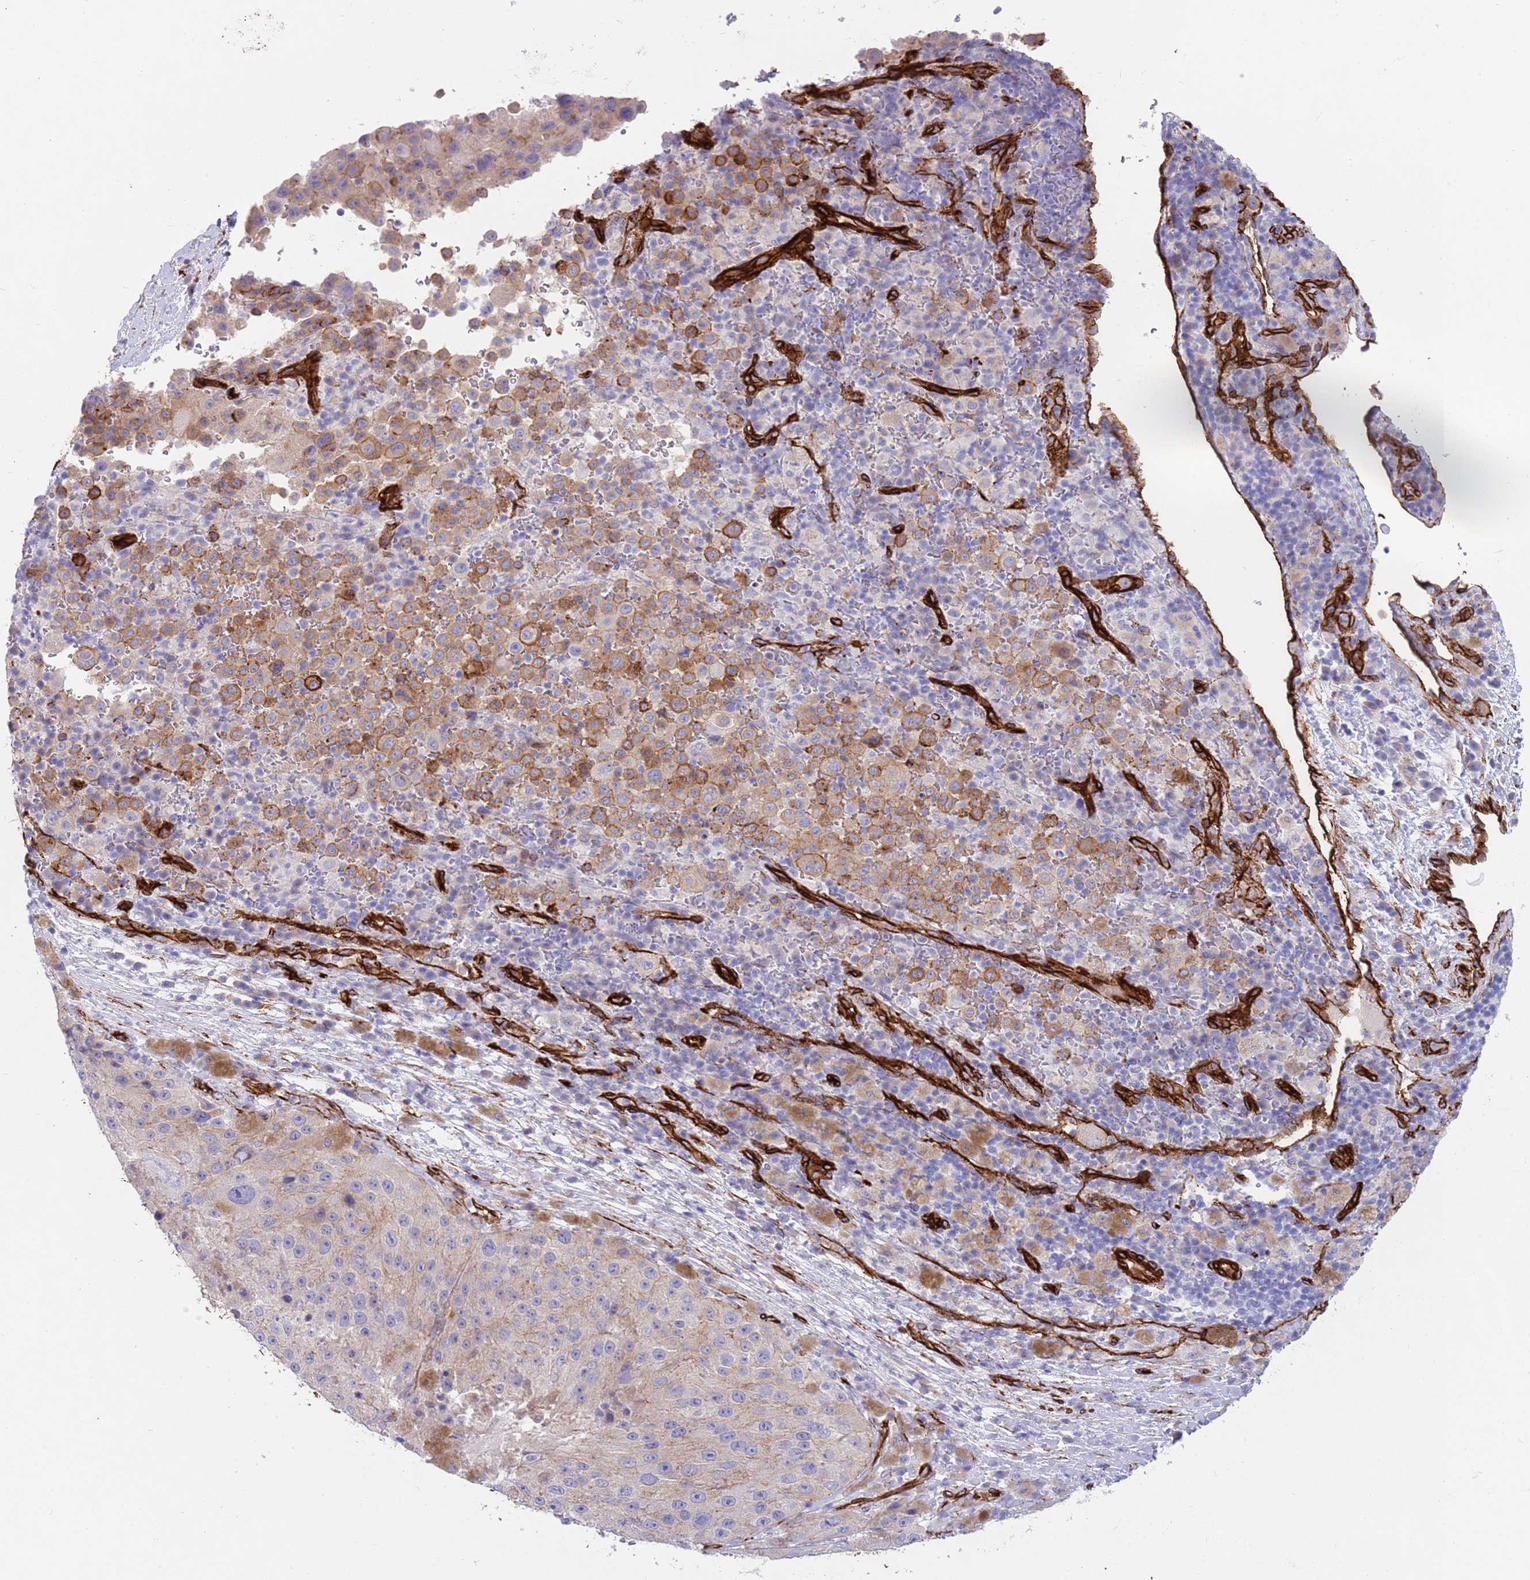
{"staining": {"intensity": "moderate", "quantity": "25%-75%", "location": "cytoplasmic/membranous"}, "tissue": "melanoma", "cell_type": "Tumor cells", "image_type": "cancer", "snomed": [{"axis": "morphology", "description": "Malignant melanoma, Metastatic site"}, {"axis": "topography", "description": "Lymph node"}], "caption": "The photomicrograph exhibits a brown stain indicating the presence of a protein in the cytoplasmic/membranous of tumor cells in malignant melanoma (metastatic site).", "gene": "CAV2", "patient": {"sex": "male", "age": 62}}